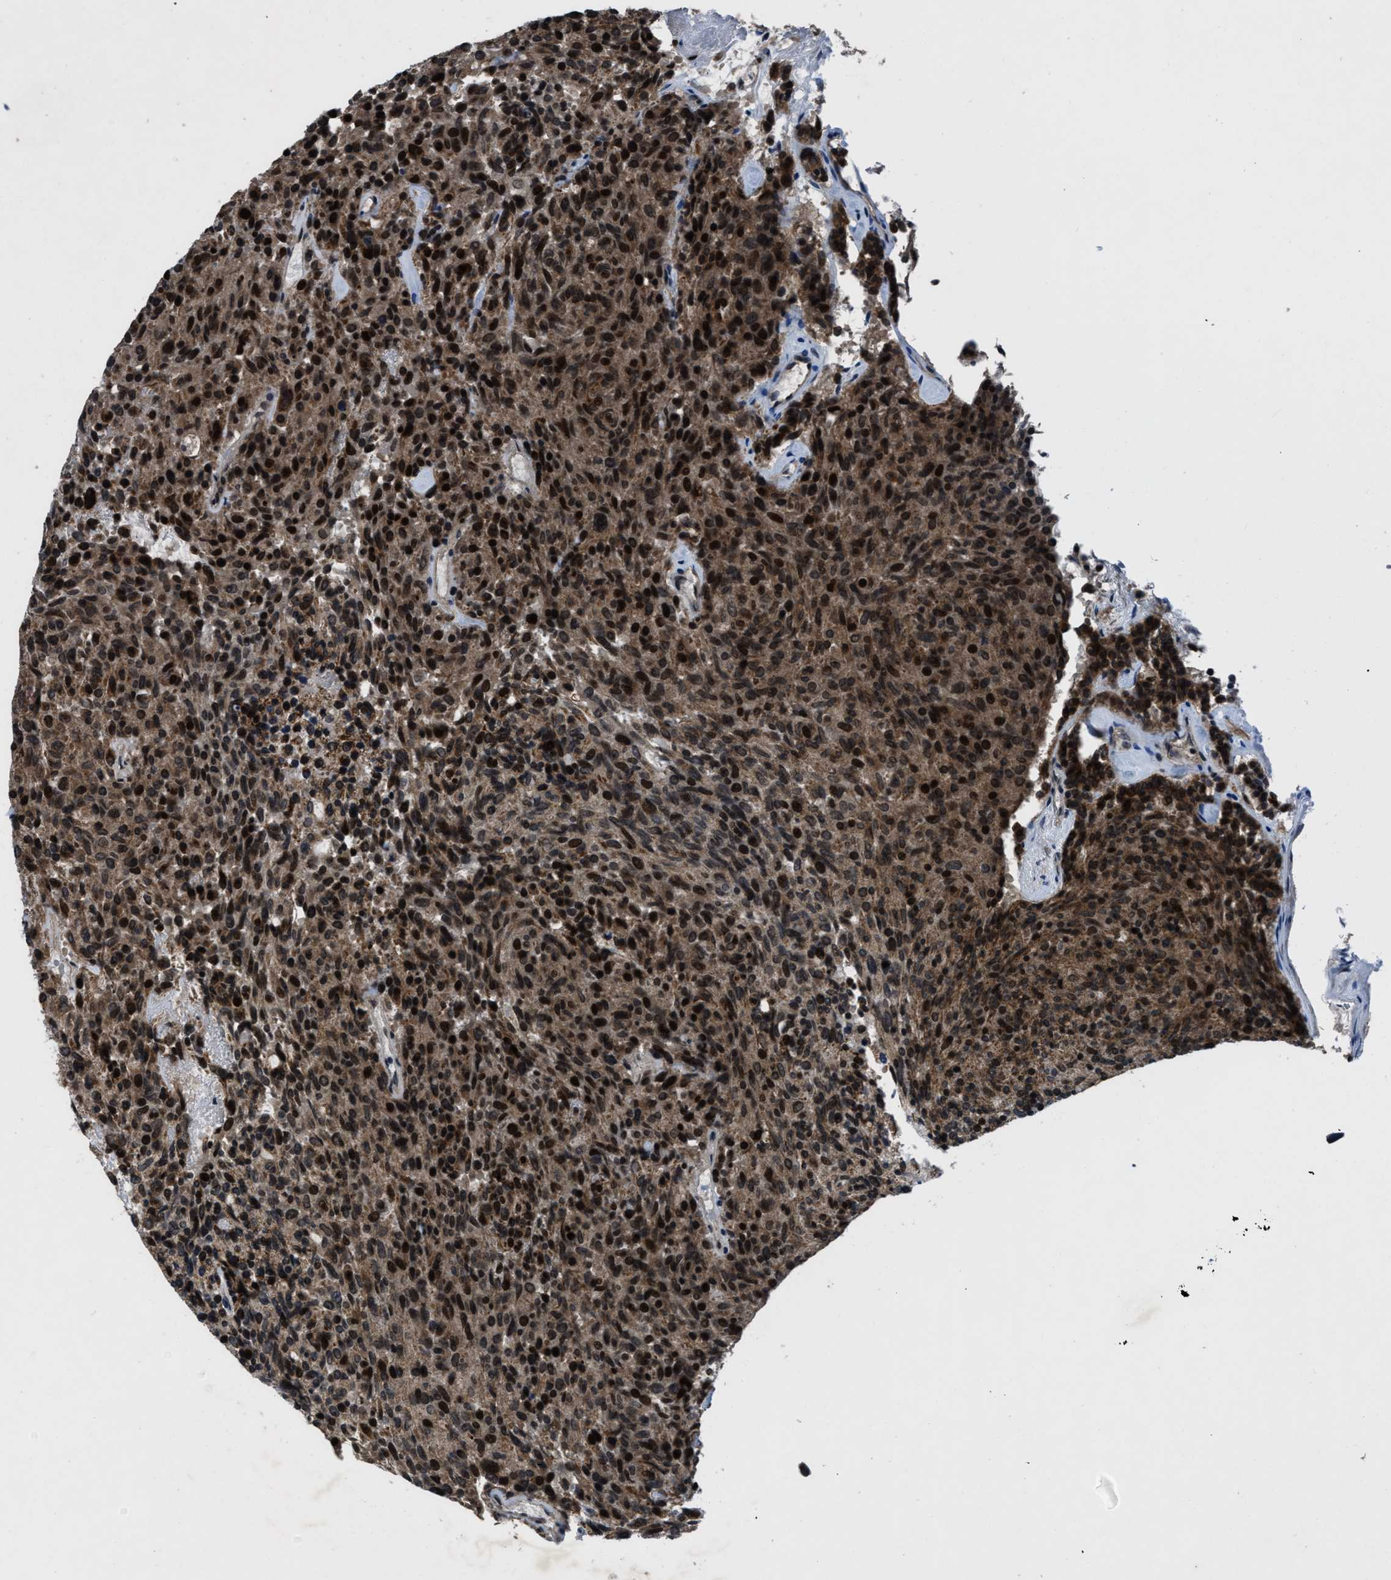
{"staining": {"intensity": "strong", "quantity": ">75%", "location": "cytoplasmic/membranous,nuclear"}, "tissue": "carcinoid", "cell_type": "Tumor cells", "image_type": "cancer", "snomed": [{"axis": "morphology", "description": "Carcinoid, malignant, NOS"}, {"axis": "topography", "description": "Pancreas"}], "caption": "Tumor cells exhibit high levels of strong cytoplasmic/membranous and nuclear positivity in about >75% of cells in human carcinoid.", "gene": "ZNHIT1", "patient": {"sex": "female", "age": 54}}